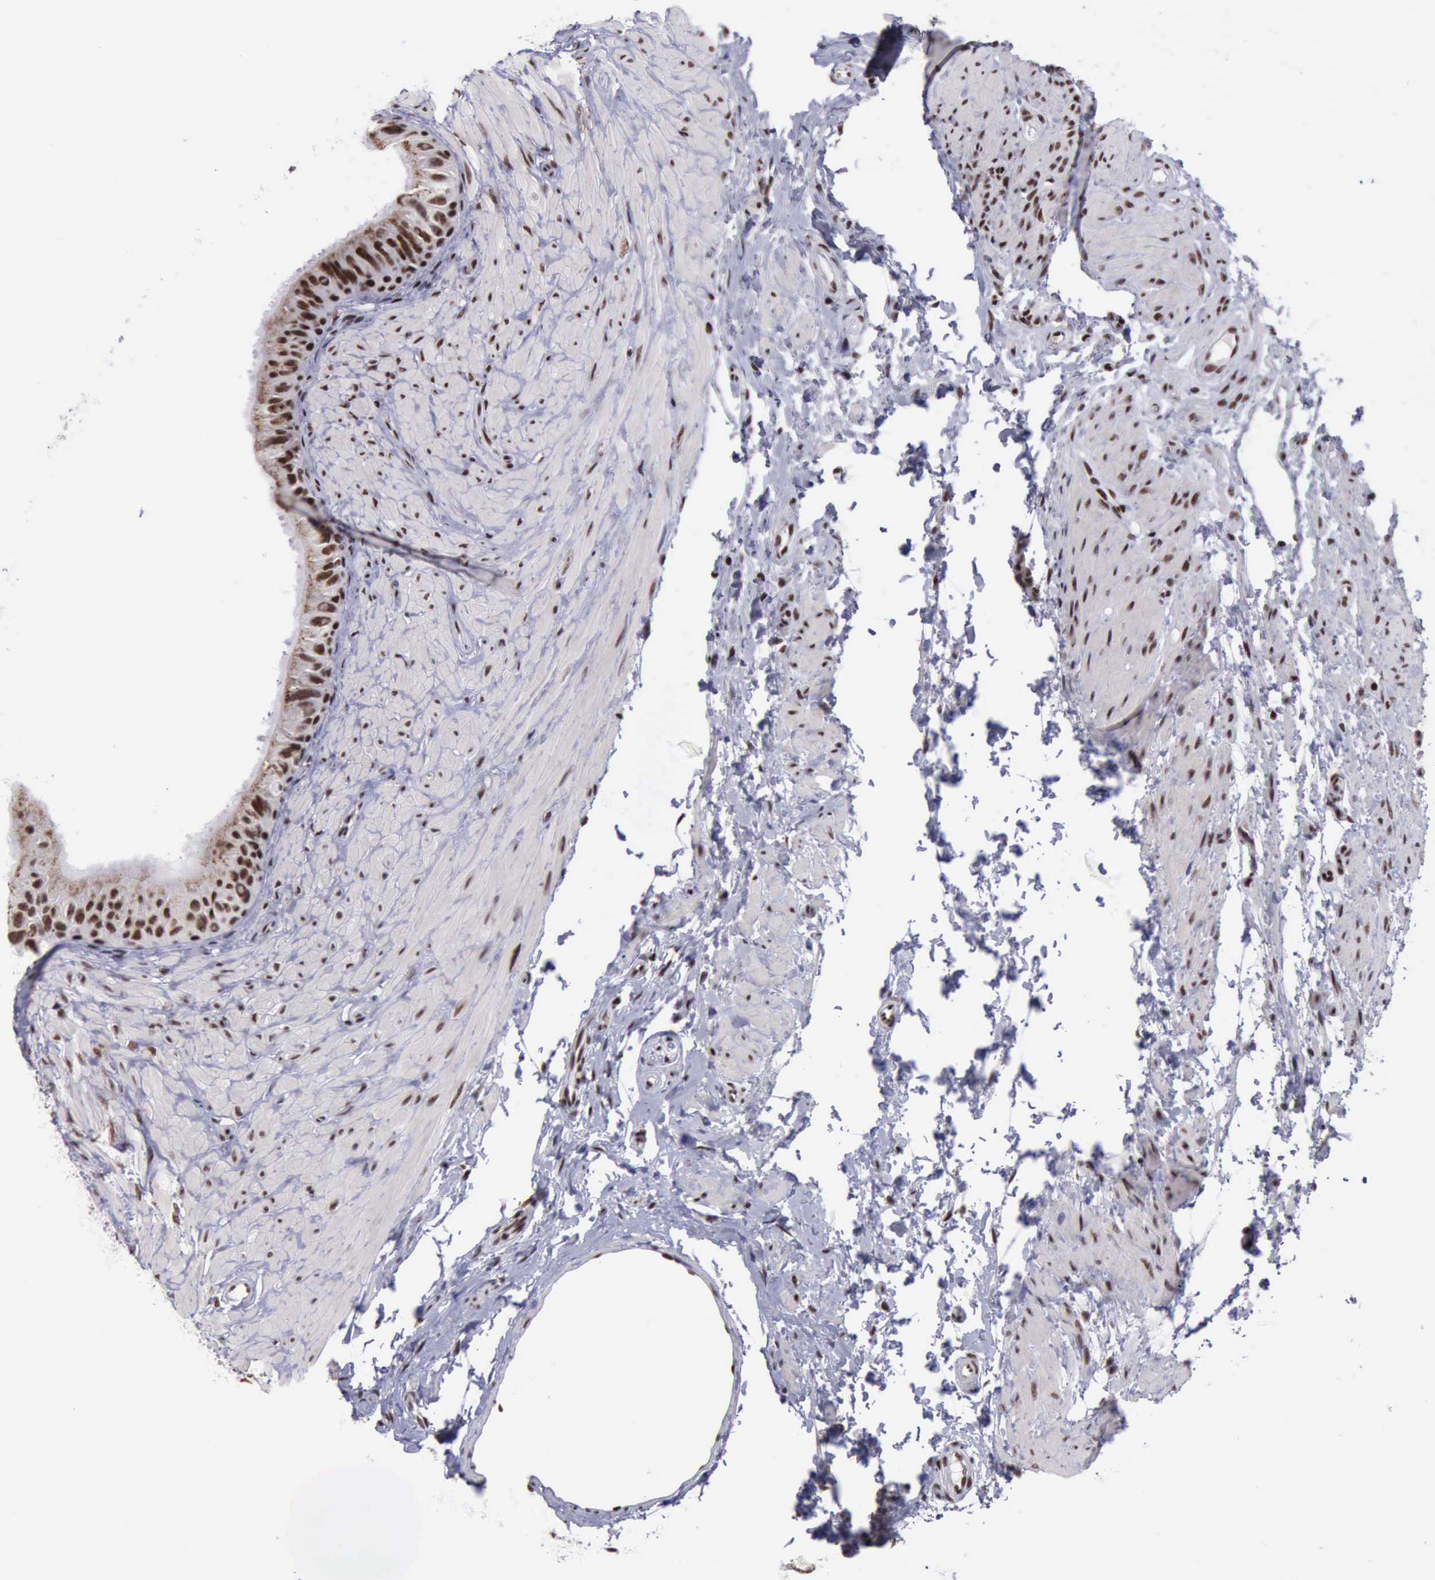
{"staining": {"intensity": "strong", "quantity": ">75%", "location": "nuclear"}, "tissue": "epididymis", "cell_type": "Glandular cells", "image_type": "normal", "snomed": [{"axis": "morphology", "description": "Normal tissue, NOS"}, {"axis": "topography", "description": "Epididymis"}], "caption": "Epididymis stained with immunohistochemistry exhibits strong nuclear positivity in about >75% of glandular cells.", "gene": "YY1", "patient": {"sex": "male", "age": 68}}